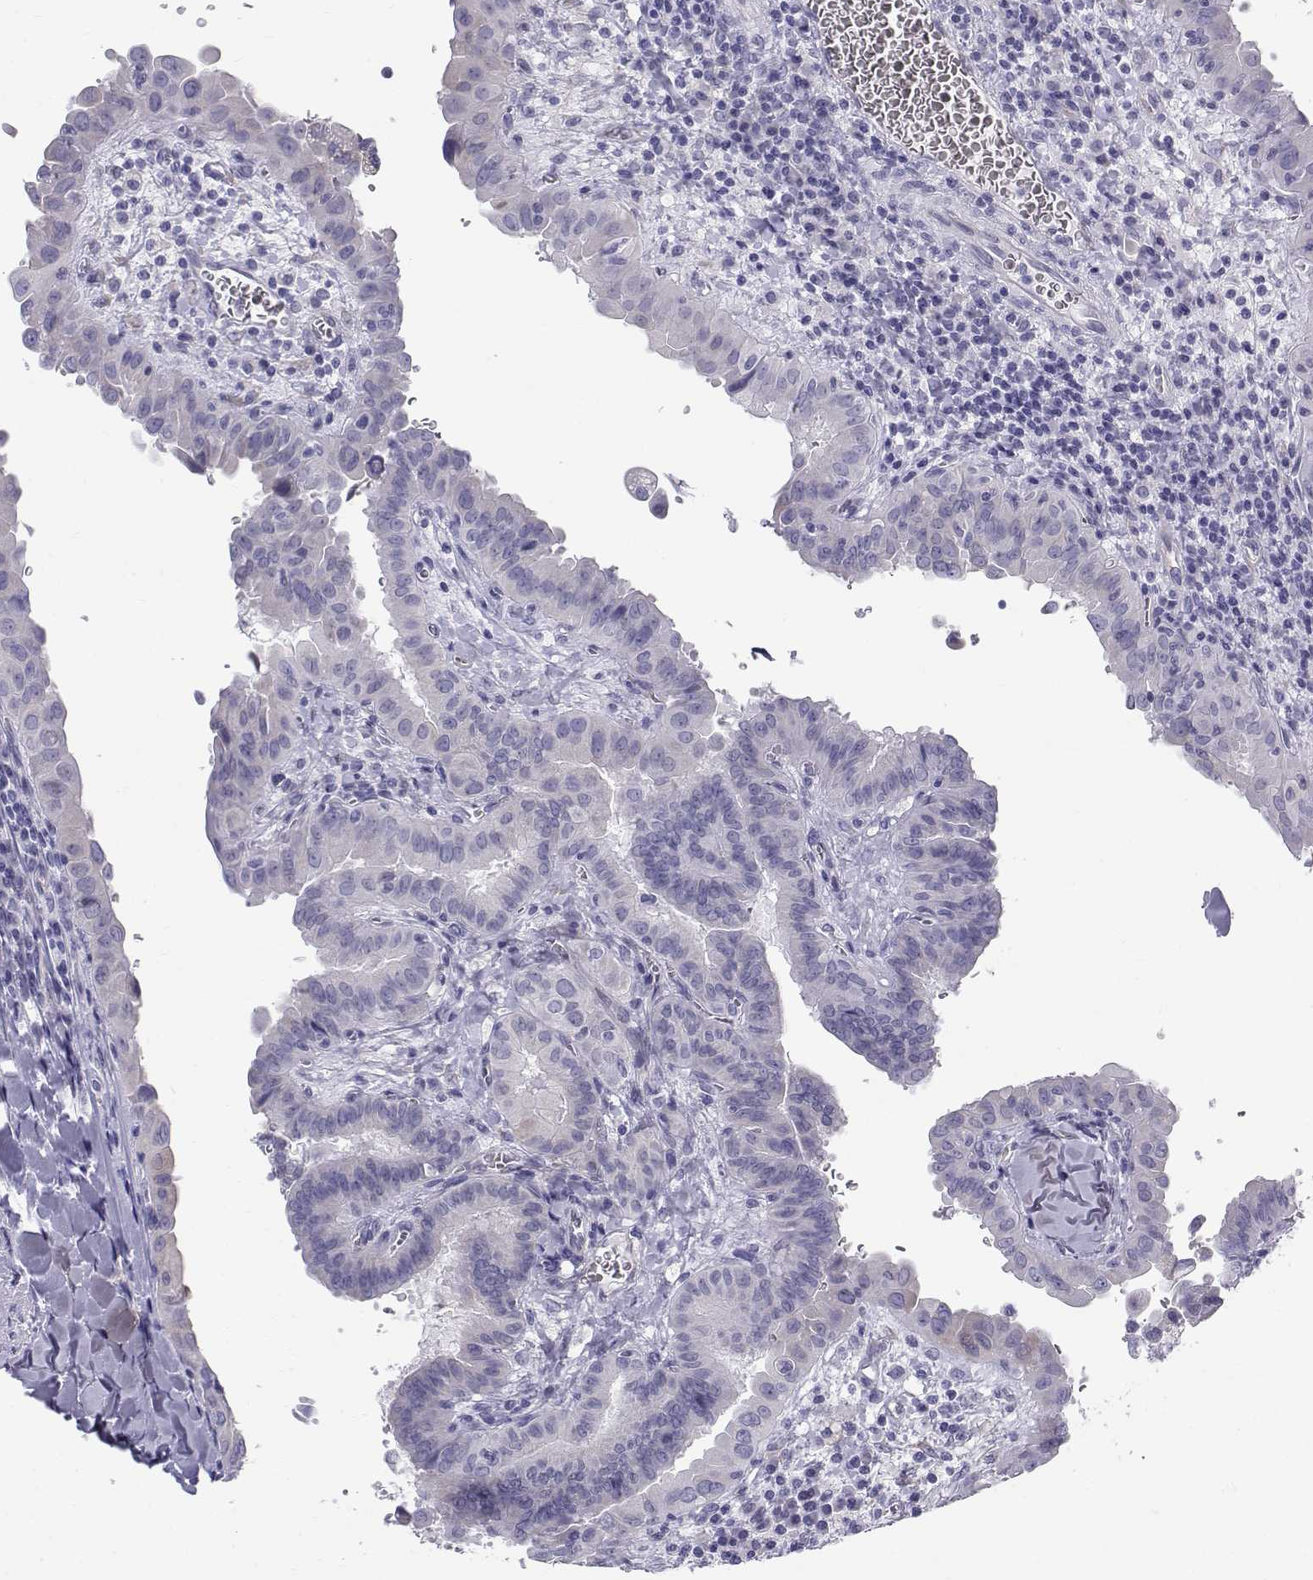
{"staining": {"intensity": "negative", "quantity": "none", "location": "none"}, "tissue": "thyroid cancer", "cell_type": "Tumor cells", "image_type": "cancer", "snomed": [{"axis": "morphology", "description": "Papillary adenocarcinoma, NOS"}, {"axis": "topography", "description": "Thyroid gland"}], "caption": "An immunohistochemistry photomicrograph of thyroid papillary adenocarcinoma is shown. There is no staining in tumor cells of thyroid papillary adenocarcinoma. The staining was performed using DAB to visualize the protein expression in brown, while the nuclei were stained in blue with hematoxylin (Magnification: 20x).", "gene": "RNASE12", "patient": {"sex": "female", "age": 37}}